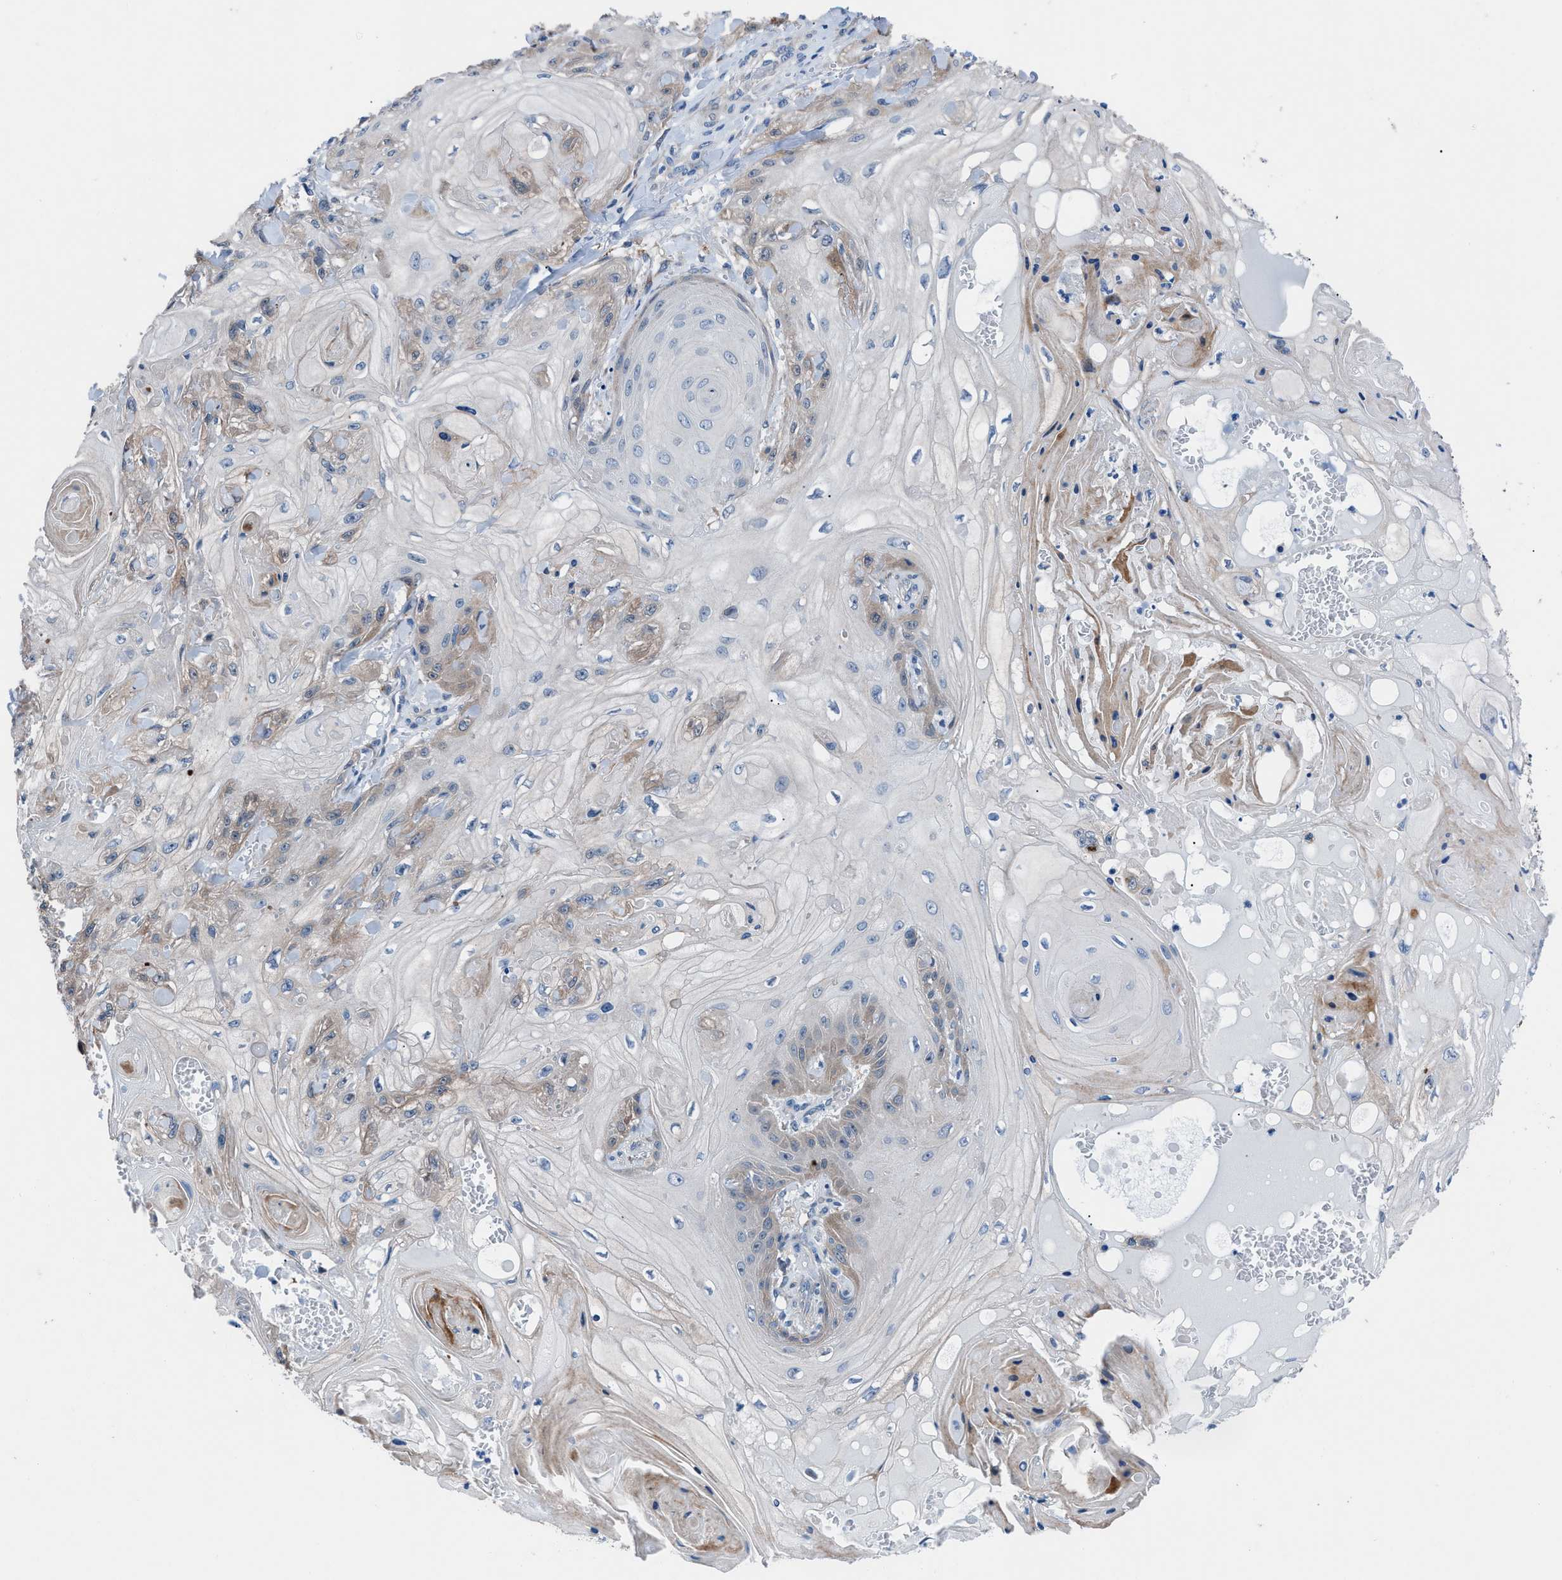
{"staining": {"intensity": "moderate", "quantity": "<25%", "location": "cytoplasmic/membranous"}, "tissue": "skin cancer", "cell_type": "Tumor cells", "image_type": "cancer", "snomed": [{"axis": "morphology", "description": "Squamous cell carcinoma, NOS"}, {"axis": "topography", "description": "Skin"}], "caption": "Immunohistochemistry image of neoplastic tissue: human squamous cell carcinoma (skin) stained using immunohistochemistry demonstrates low levels of moderate protein expression localized specifically in the cytoplasmic/membranous of tumor cells, appearing as a cytoplasmic/membranous brown color.", "gene": "UAP1", "patient": {"sex": "male", "age": 74}}